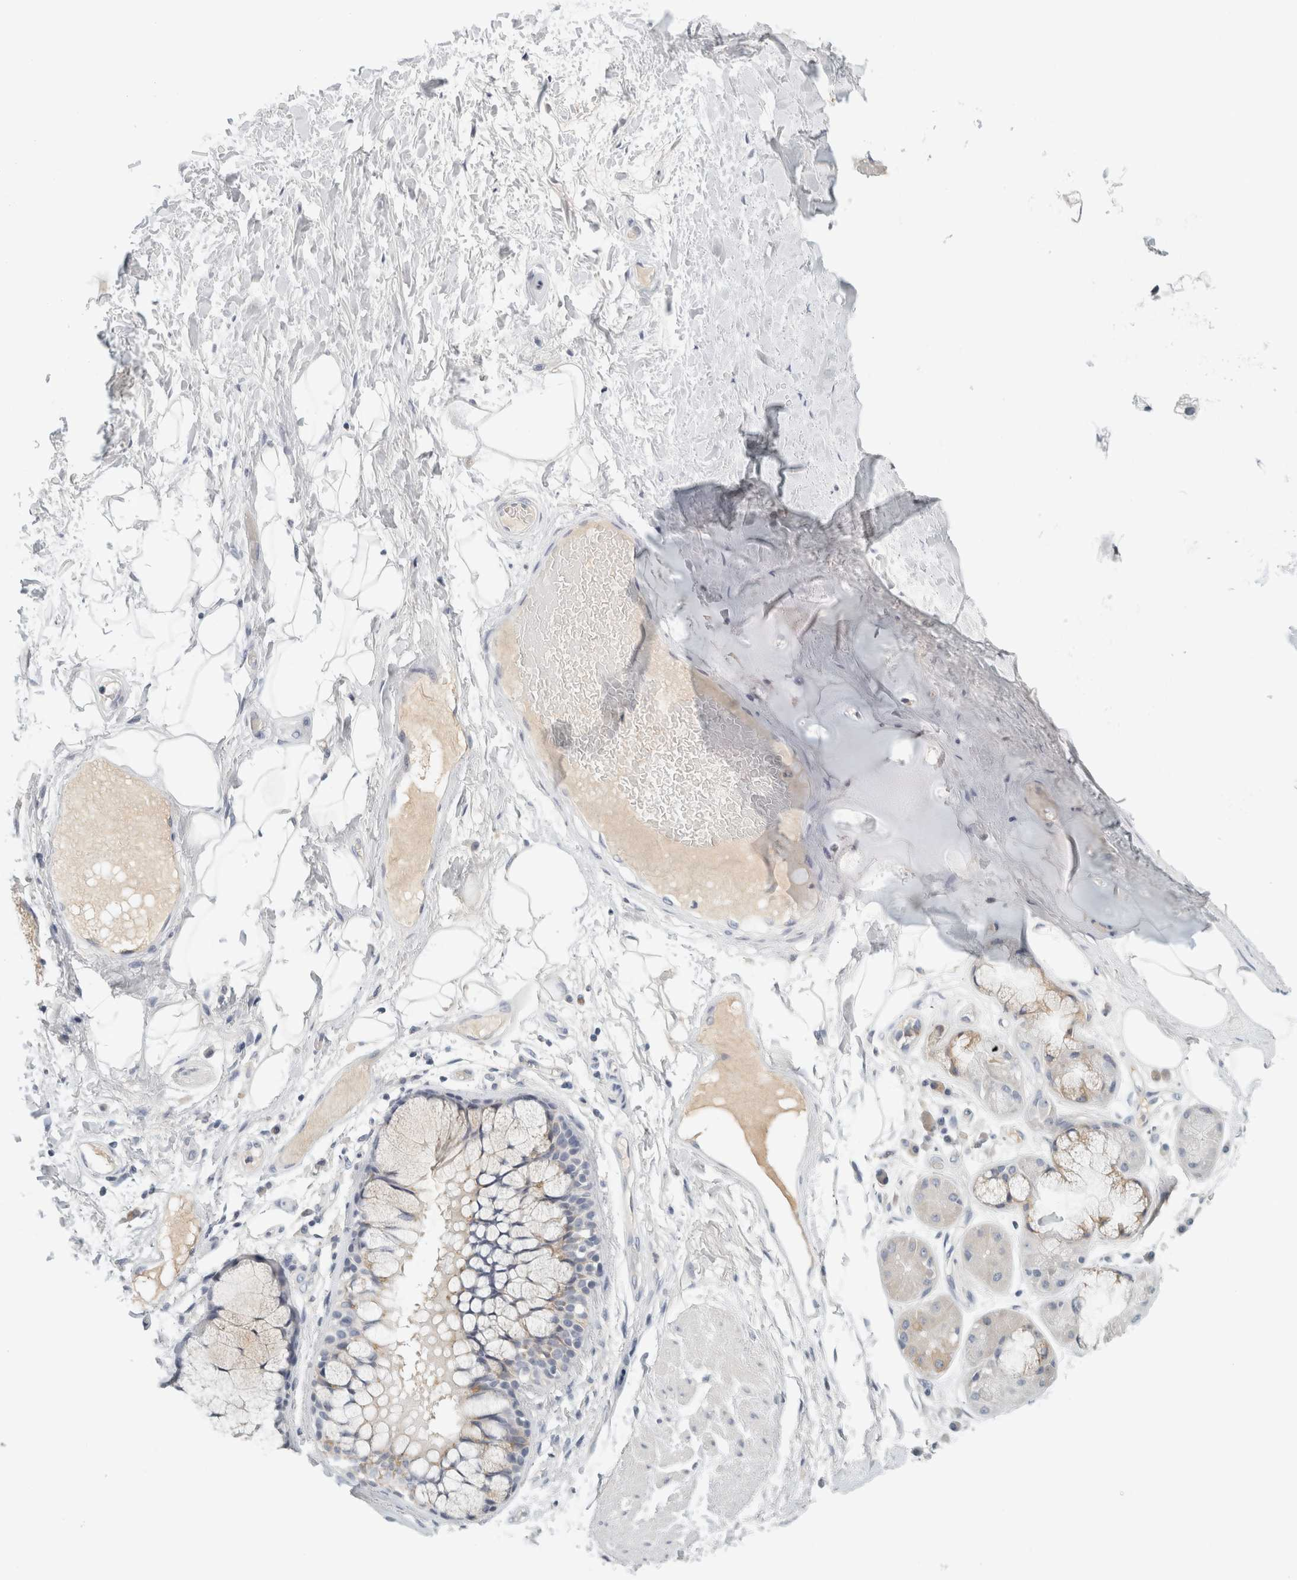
{"staining": {"intensity": "negative", "quantity": "none", "location": "none"}, "tissue": "adipose tissue", "cell_type": "Adipocytes", "image_type": "normal", "snomed": [{"axis": "morphology", "description": "Normal tissue, NOS"}, {"axis": "topography", "description": "Bronchus"}], "caption": "IHC photomicrograph of unremarkable adipose tissue: adipose tissue stained with DAB (3,3'-diaminobenzidine) exhibits no significant protein staining in adipocytes. (DAB (3,3'-diaminobenzidine) immunohistochemistry visualized using brightfield microscopy, high magnification).", "gene": "STK31", "patient": {"sex": "male", "age": 66}}